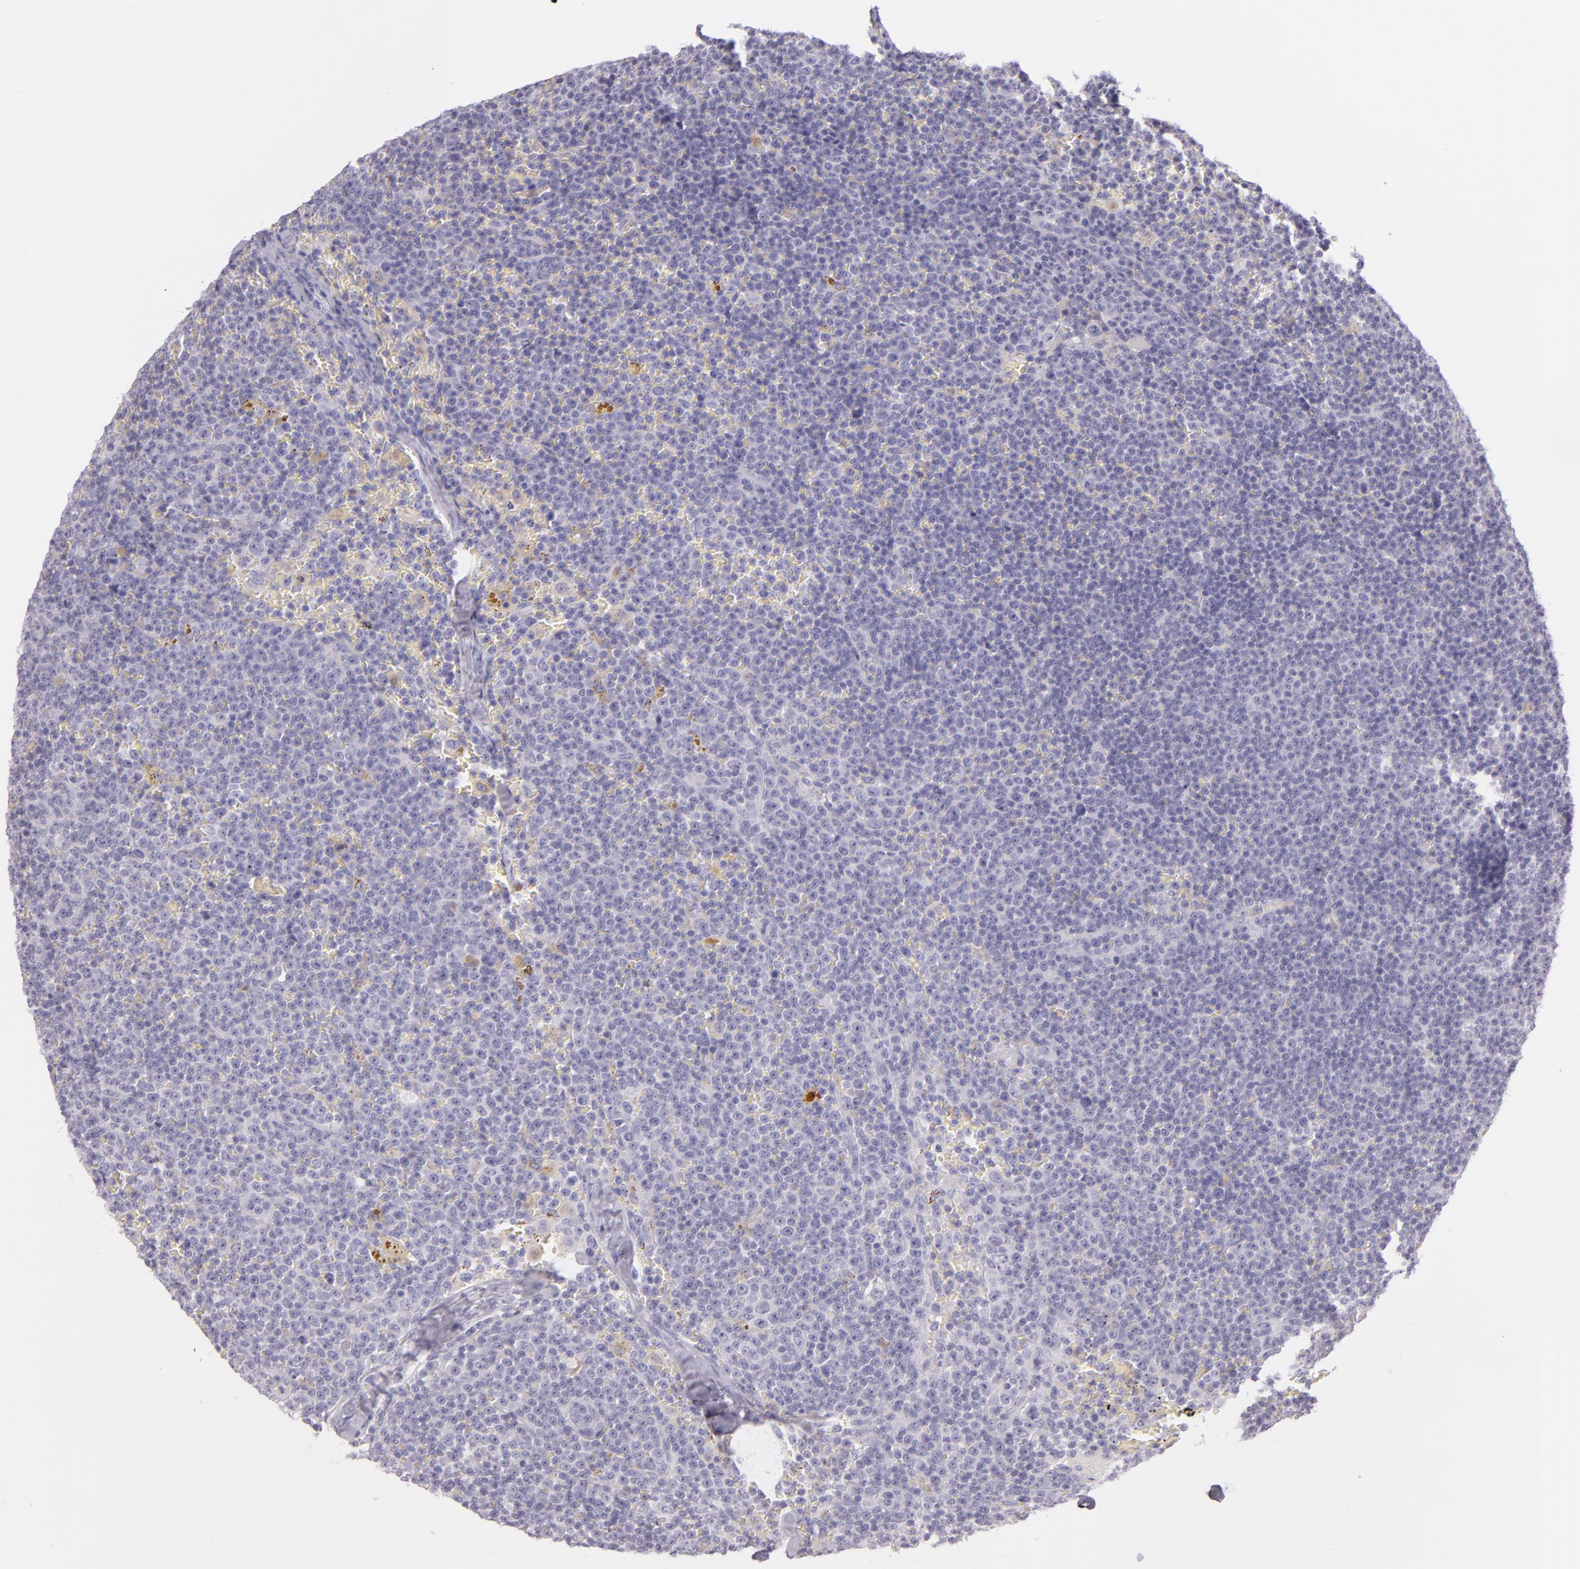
{"staining": {"intensity": "negative", "quantity": "none", "location": "none"}, "tissue": "lymphoma", "cell_type": "Tumor cells", "image_type": "cancer", "snomed": [{"axis": "morphology", "description": "Malignant lymphoma, non-Hodgkin's type, Low grade"}, {"axis": "topography", "description": "Lymph node"}], "caption": "This image is of low-grade malignant lymphoma, non-Hodgkin's type stained with IHC to label a protein in brown with the nuclei are counter-stained blue. There is no expression in tumor cells.", "gene": "CBS", "patient": {"sex": "male", "age": 50}}